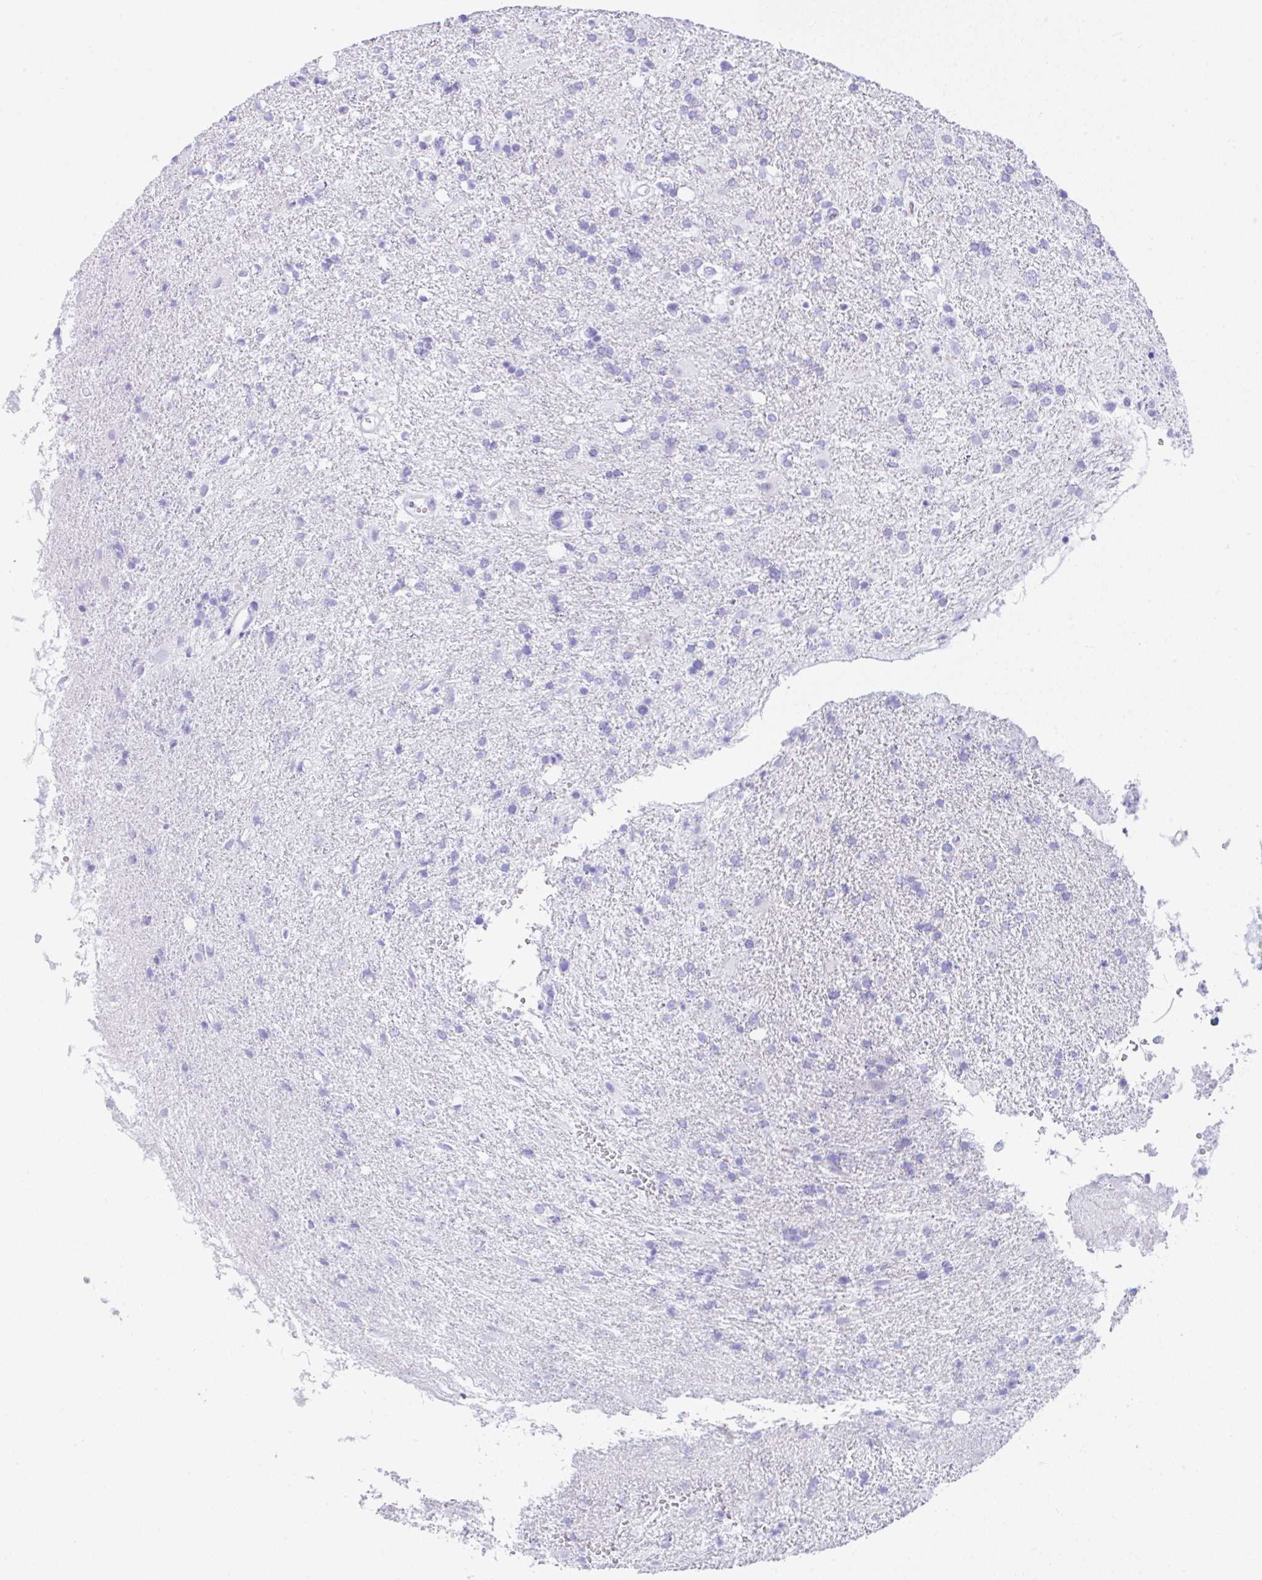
{"staining": {"intensity": "negative", "quantity": "none", "location": "none"}, "tissue": "glioma", "cell_type": "Tumor cells", "image_type": "cancer", "snomed": [{"axis": "morphology", "description": "Glioma, malignant, High grade"}, {"axis": "topography", "description": "Brain"}], "caption": "Protein analysis of glioma shows no significant positivity in tumor cells.", "gene": "SEL1L2", "patient": {"sex": "male", "age": 56}}